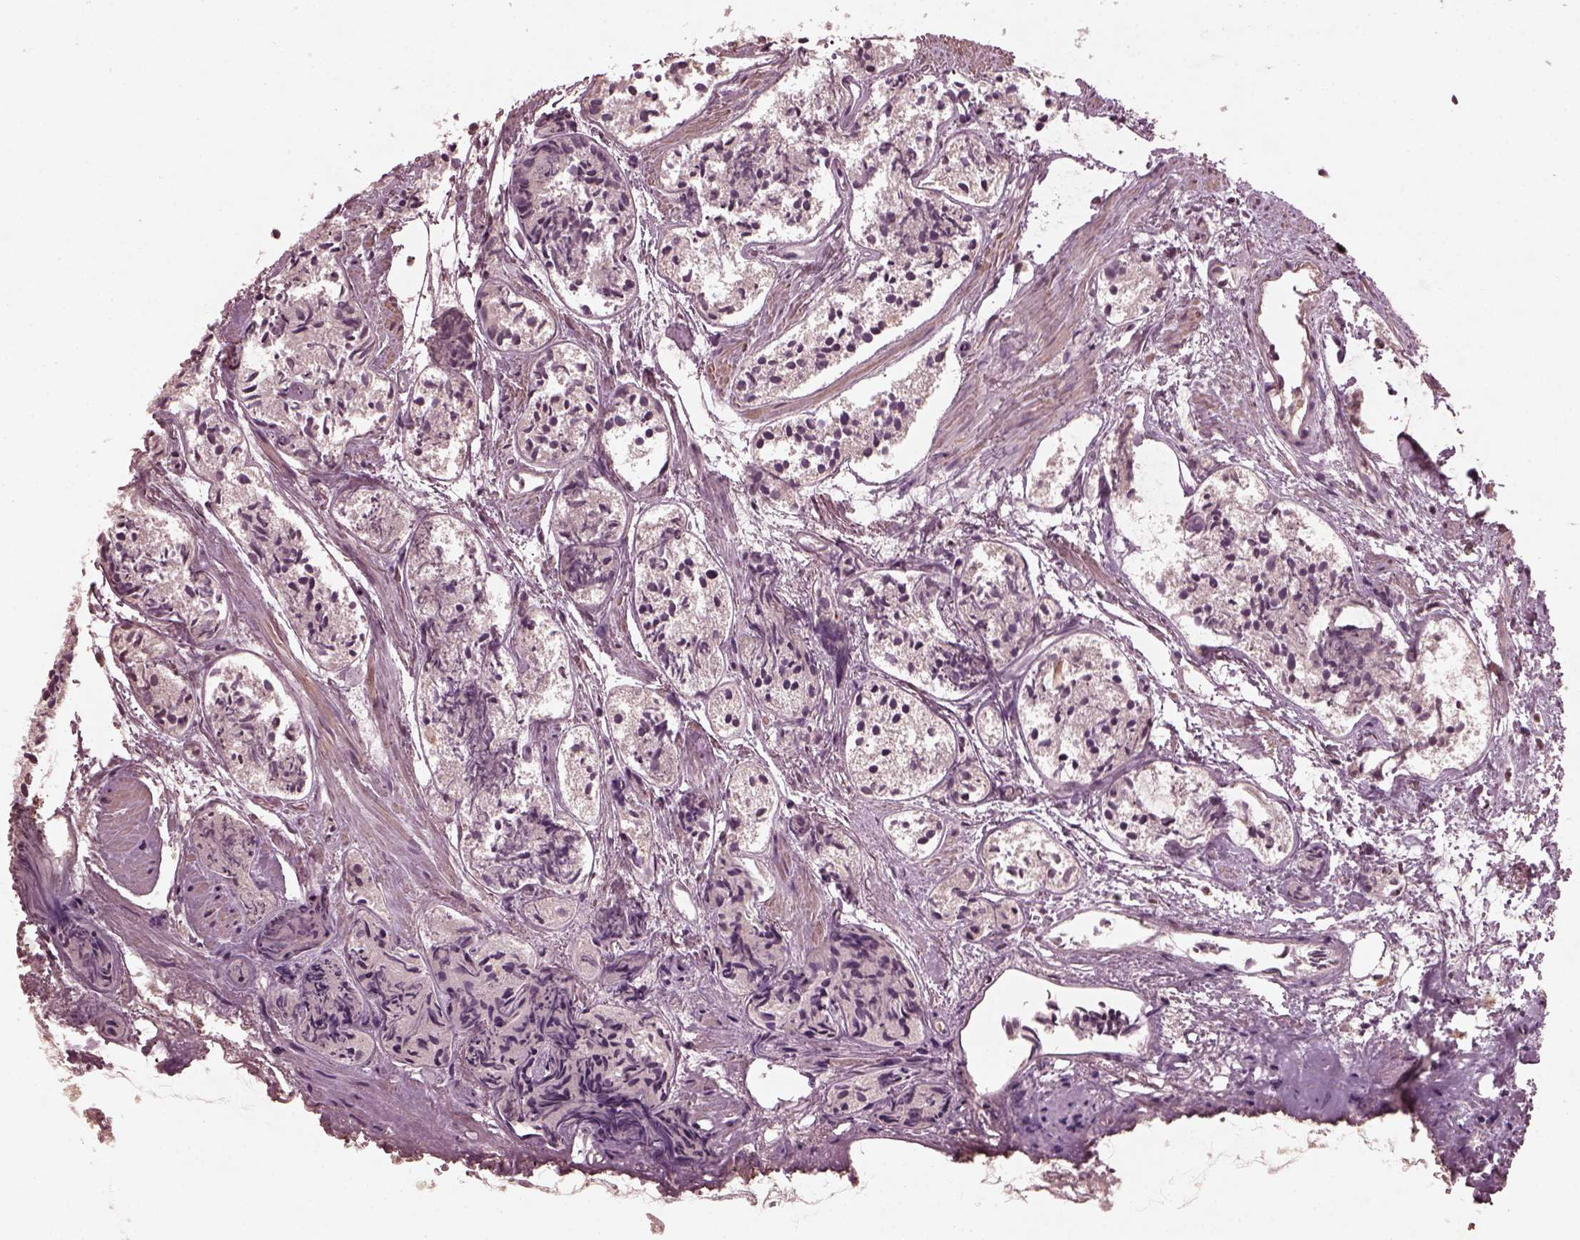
{"staining": {"intensity": "negative", "quantity": "none", "location": "none"}, "tissue": "prostate cancer", "cell_type": "Tumor cells", "image_type": "cancer", "snomed": [{"axis": "morphology", "description": "Adenocarcinoma, High grade"}, {"axis": "topography", "description": "Prostate"}], "caption": "Prostate adenocarcinoma (high-grade) was stained to show a protein in brown. There is no significant positivity in tumor cells.", "gene": "FRRS1L", "patient": {"sex": "male", "age": 85}}